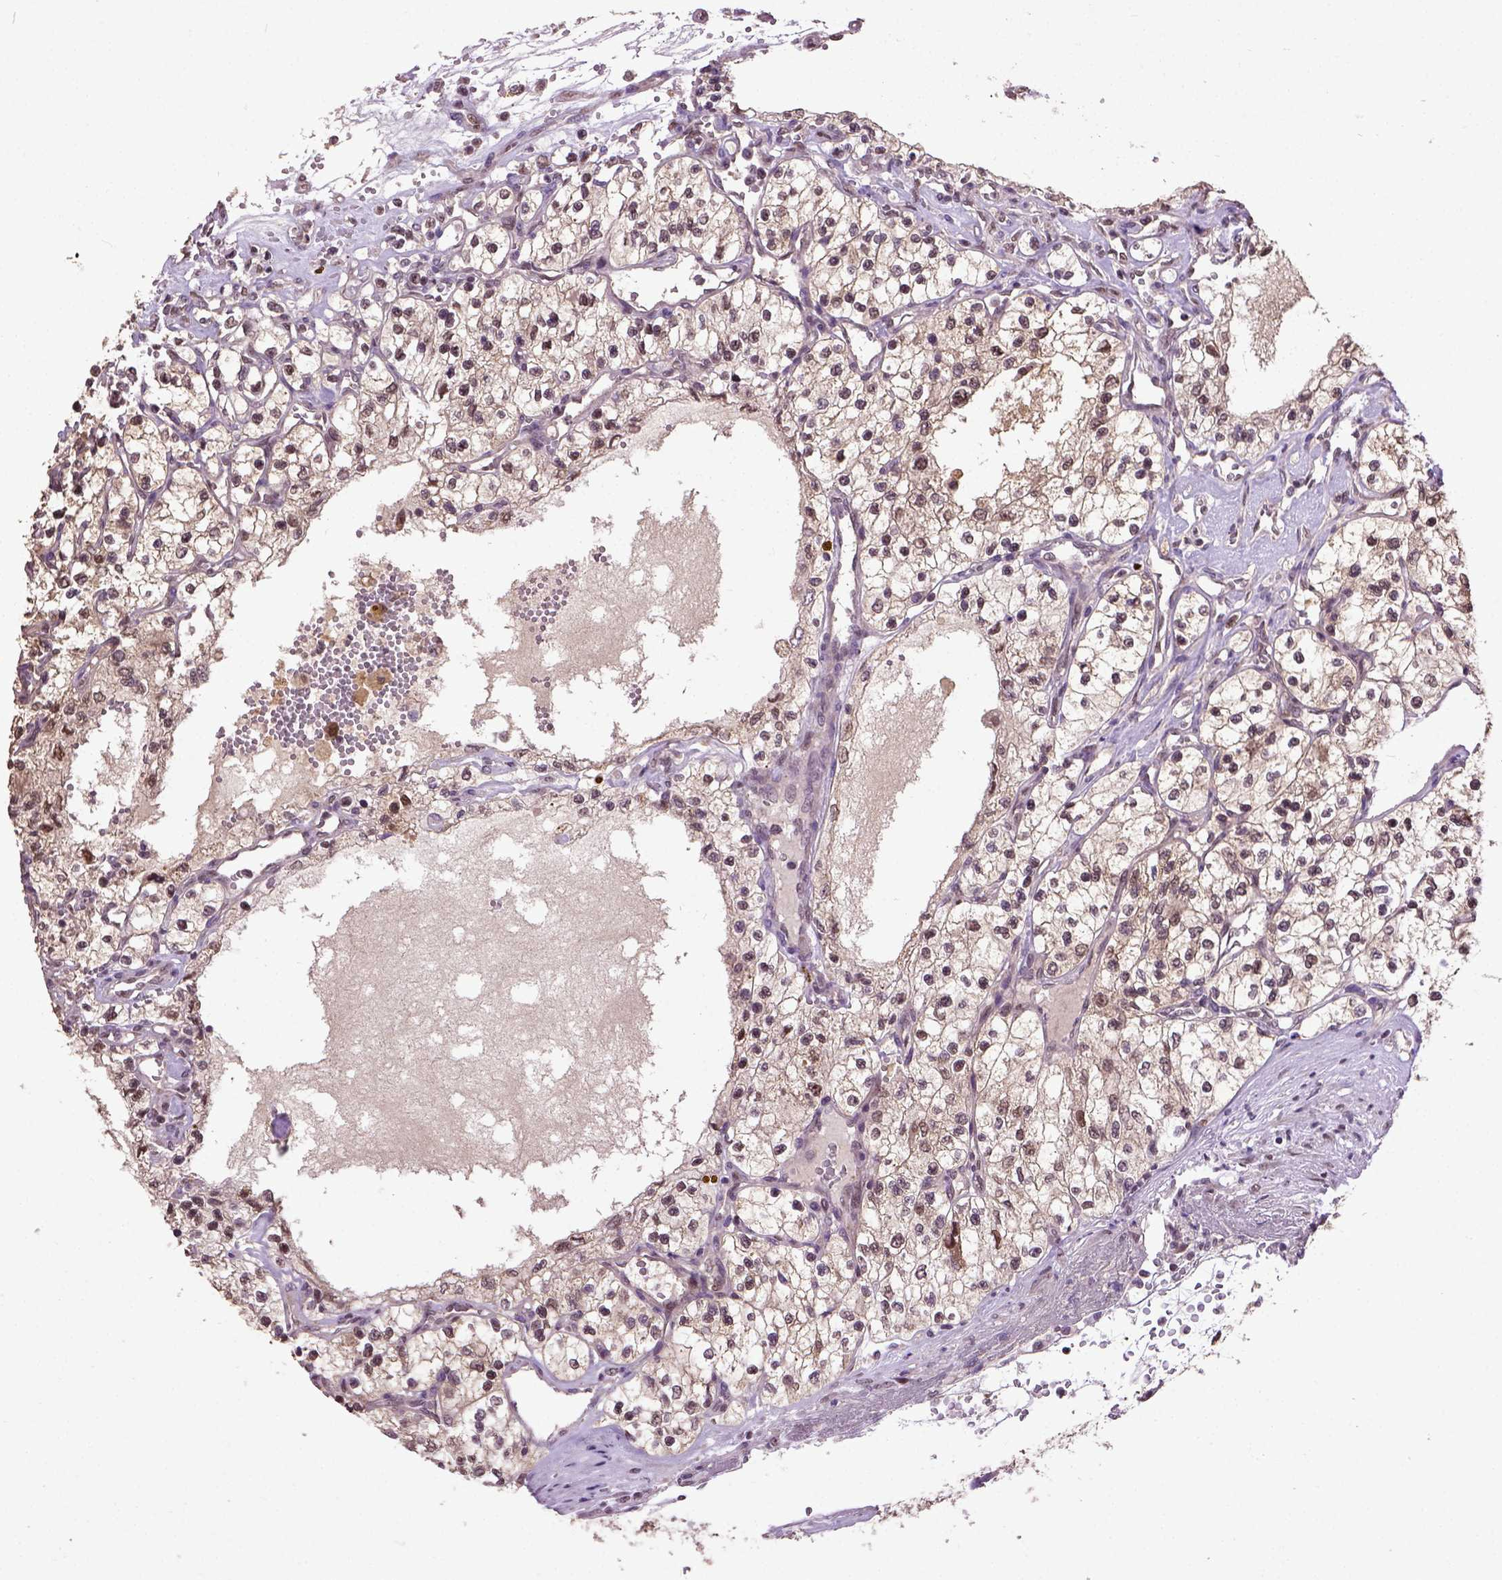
{"staining": {"intensity": "moderate", "quantity": ">75%", "location": "cytoplasmic/membranous,nuclear"}, "tissue": "renal cancer", "cell_type": "Tumor cells", "image_type": "cancer", "snomed": [{"axis": "morphology", "description": "Adenocarcinoma, NOS"}, {"axis": "topography", "description": "Kidney"}], "caption": "The micrograph exhibits staining of adenocarcinoma (renal), revealing moderate cytoplasmic/membranous and nuclear protein positivity (brown color) within tumor cells.", "gene": "UBA3", "patient": {"sex": "female", "age": 69}}